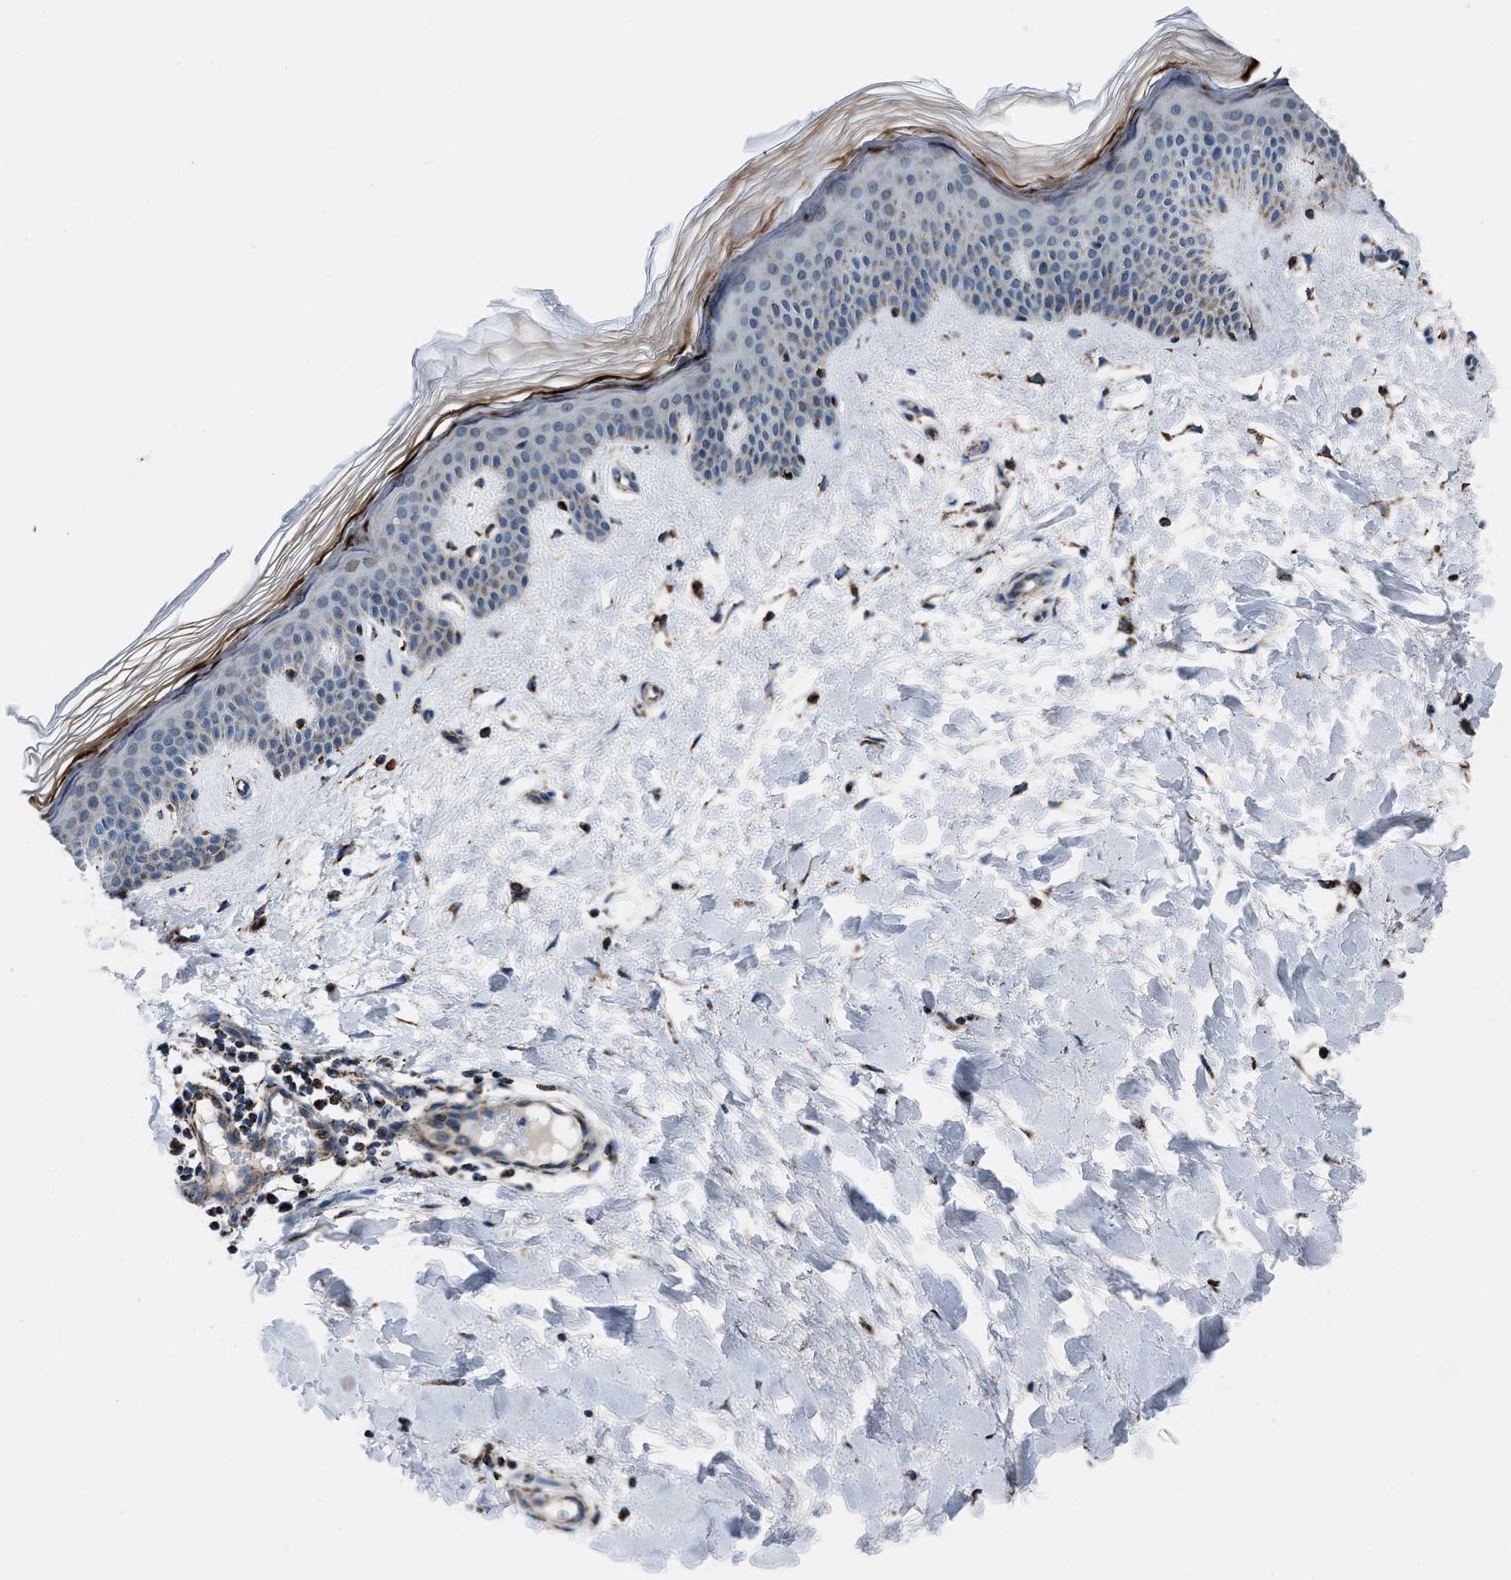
{"staining": {"intensity": "weak", "quantity": ">75%", "location": "cytoplasmic/membranous"}, "tissue": "skin", "cell_type": "Fibroblasts", "image_type": "normal", "snomed": [{"axis": "morphology", "description": "Normal tissue, NOS"}, {"axis": "morphology", "description": "Malignant melanoma, Metastatic site"}, {"axis": "topography", "description": "Skin"}], "caption": "Skin was stained to show a protein in brown. There is low levels of weak cytoplasmic/membranous positivity in approximately >75% of fibroblasts. Ihc stains the protein in brown and the nuclei are stained blue.", "gene": "NSD3", "patient": {"sex": "male", "age": 41}}